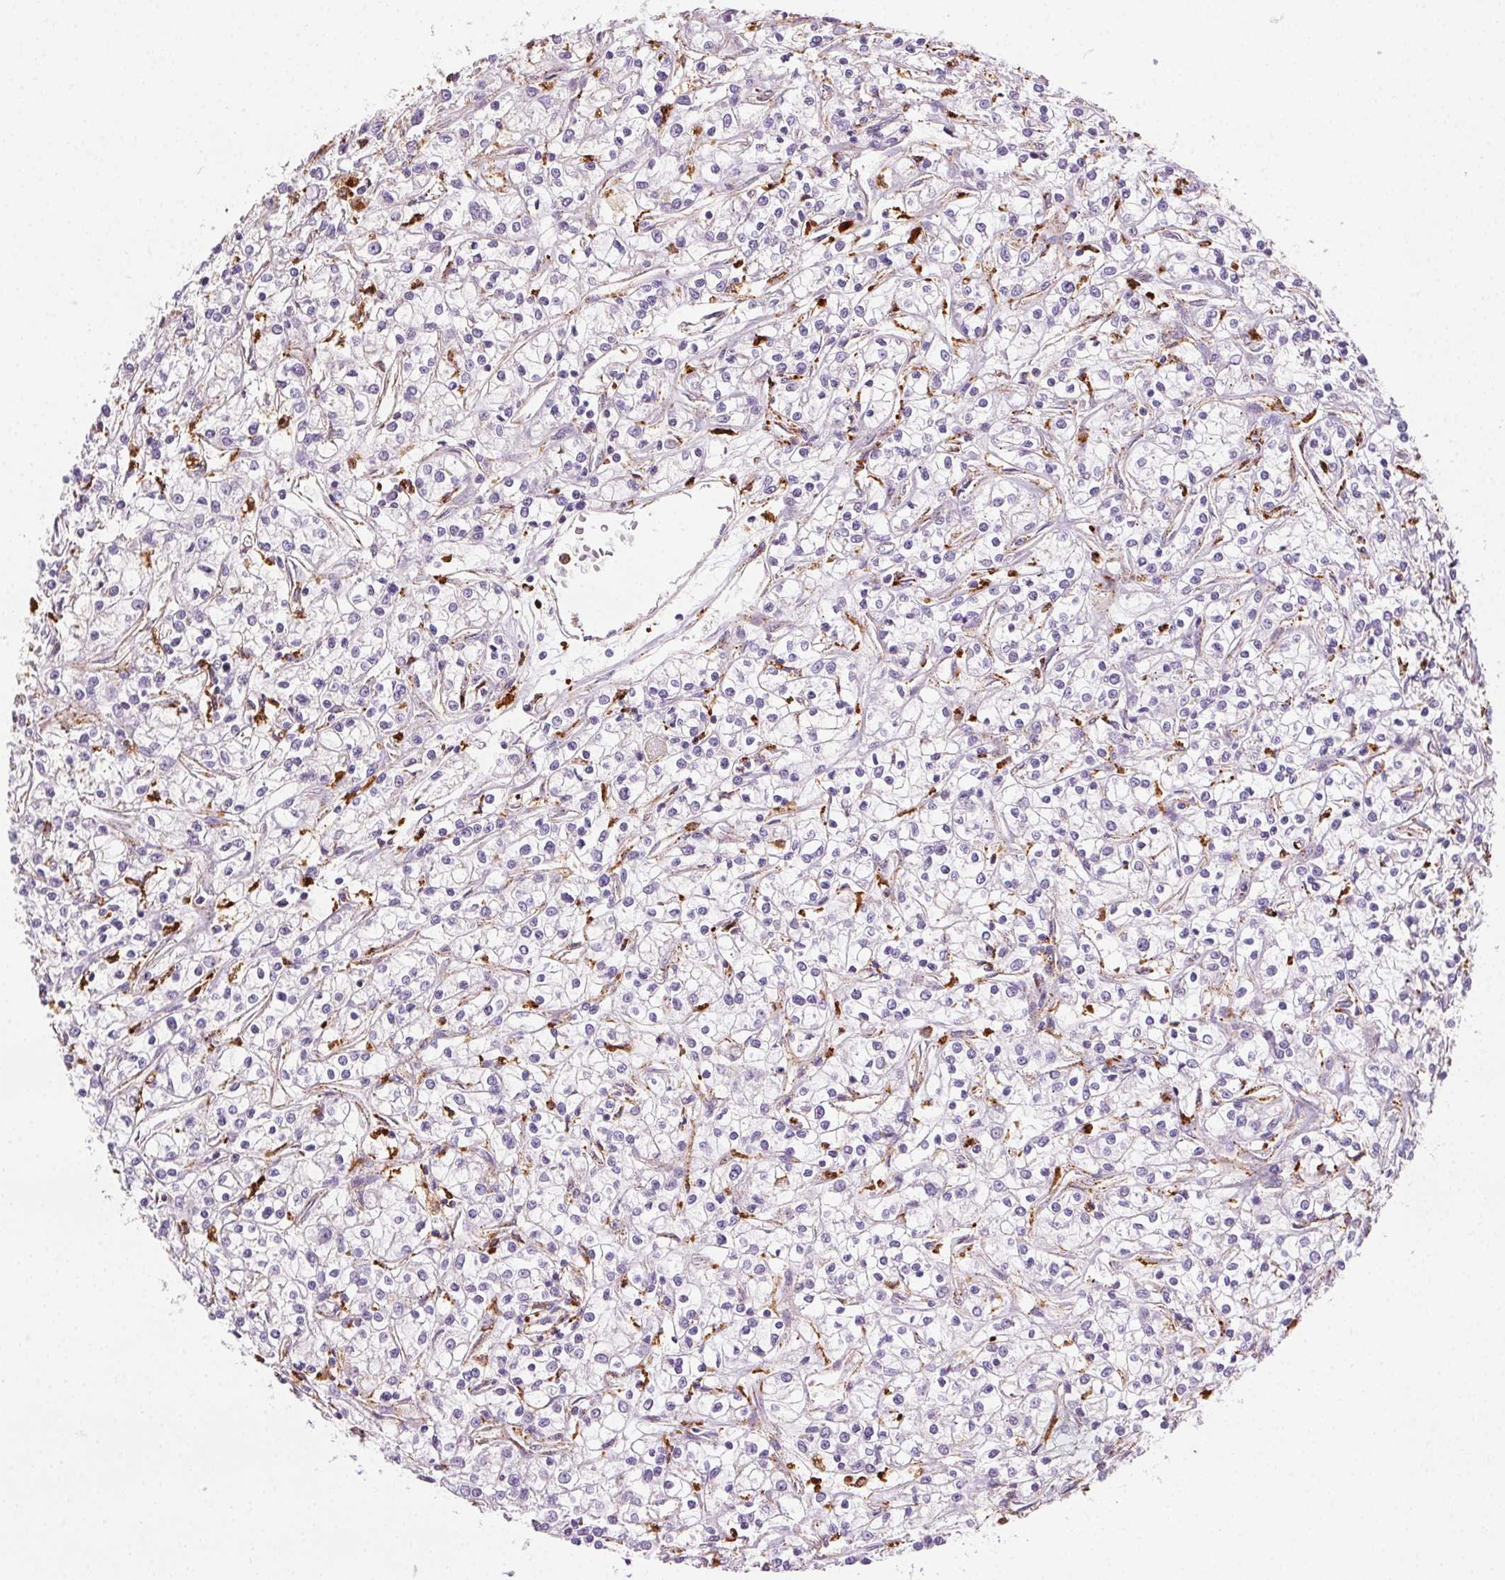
{"staining": {"intensity": "negative", "quantity": "none", "location": "none"}, "tissue": "renal cancer", "cell_type": "Tumor cells", "image_type": "cancer", "snomed": [{"axis": "morphology", "description": "Adenocarcinoma, NOS"}, {"axis": "topography", "description": "Kidney"}], "caption": "Immunohistochemistry (IHC) micrograph of human renal cancer stained for a protein (brown), which reveals no positivity in tumor cells.", "gene": "SCPEP1", "patient": {"sex": "female", "age": 59}}